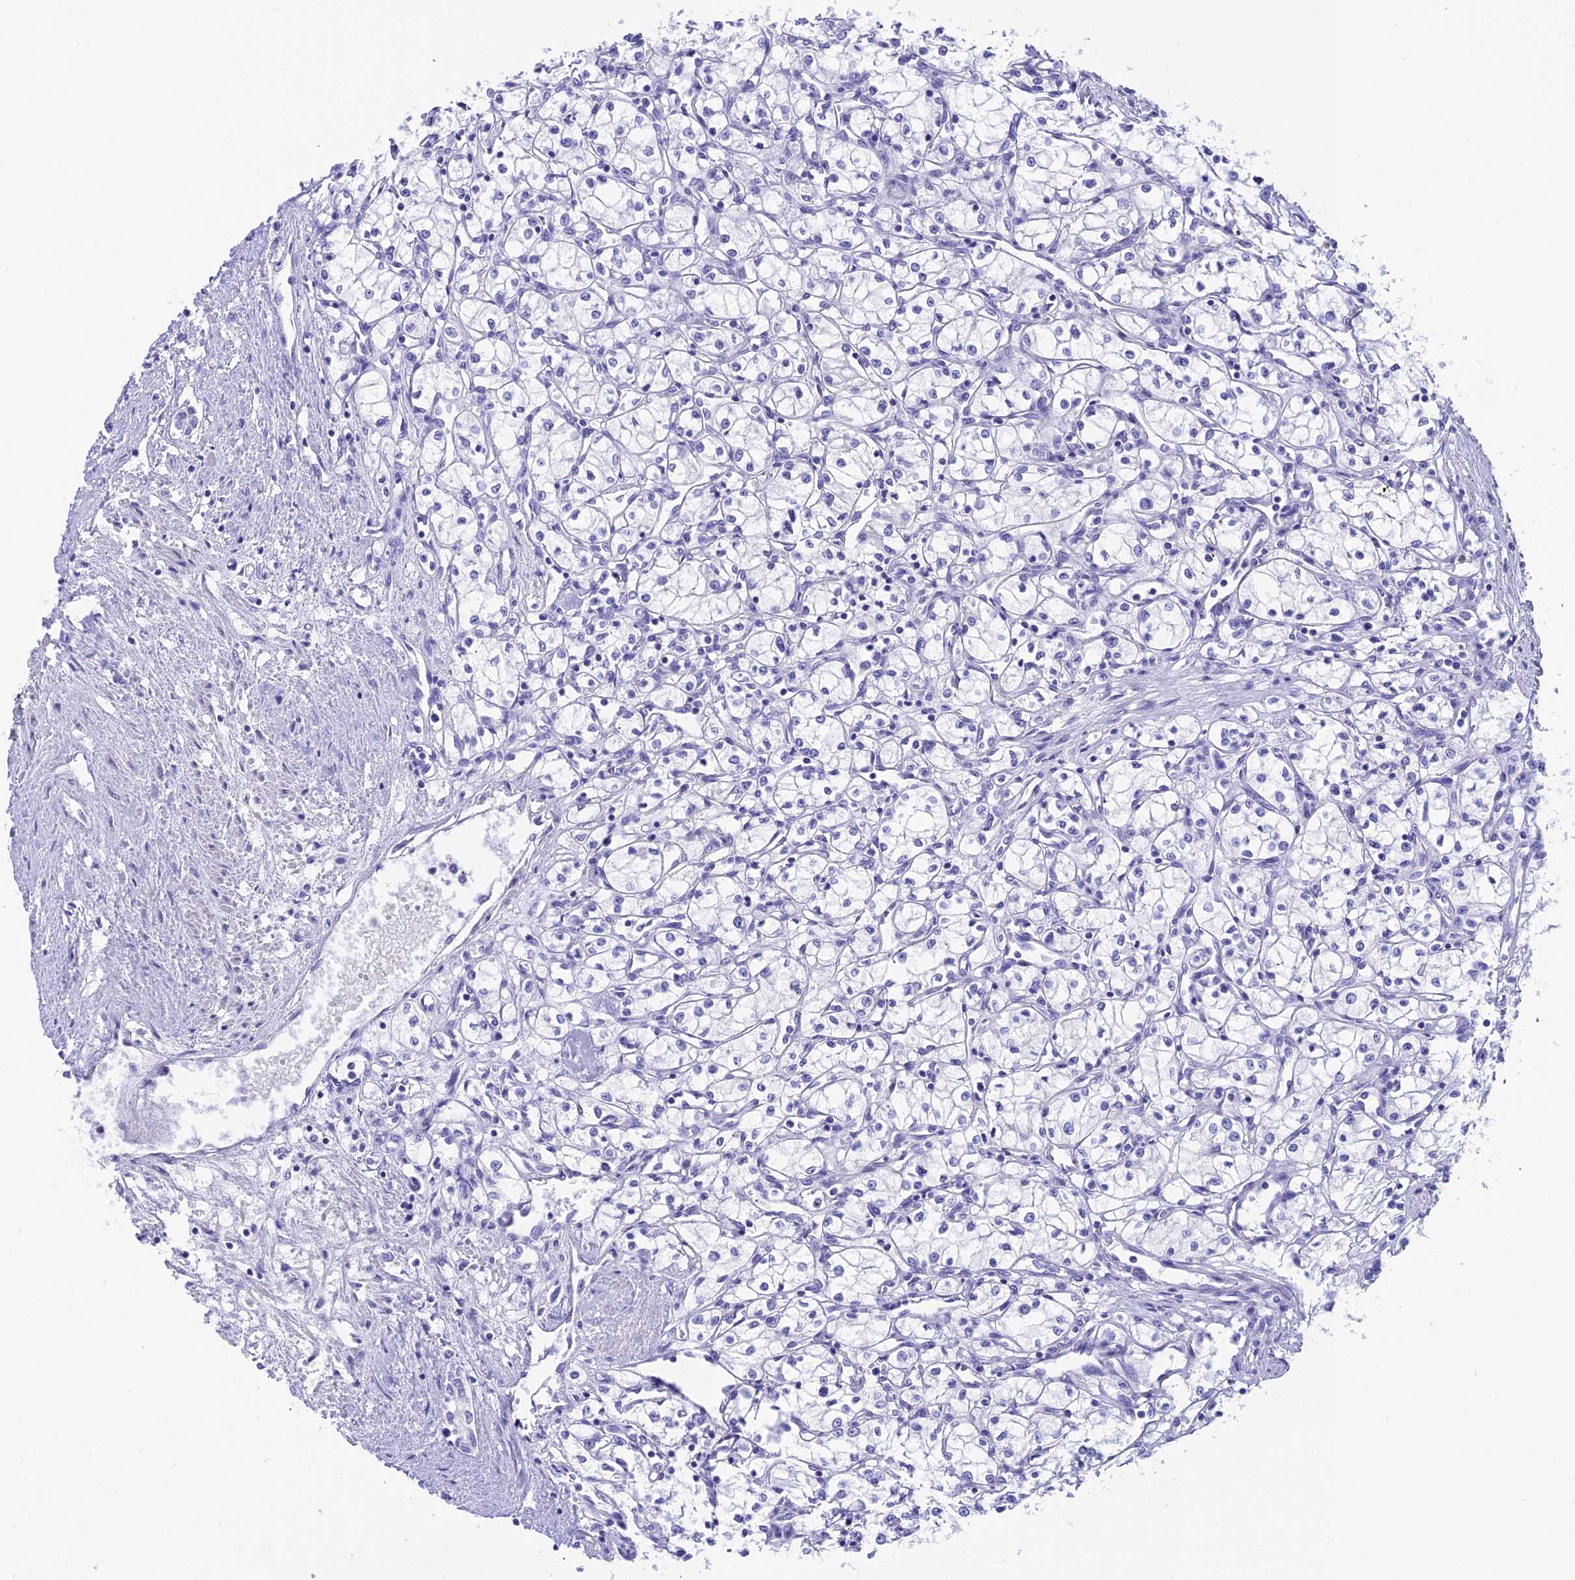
{"staining": {"intensity": "negative", "quantity": "none", "location": "none"}, "tissue": "renal cancer", "cell_type": "Tumor cells", "image_type": "cancer", "snomed": [{"axis": "morphology", "description": "Adenocarcinoma, NOS"}, {"axis": "topography", "description": "Kidney"}], "caption": "A photomicrograph of human renal adenocarcinoma is negative for staining in tumor cells.", "gene": "C17orf67", "patient": {"sex": "male", "age": 59}}